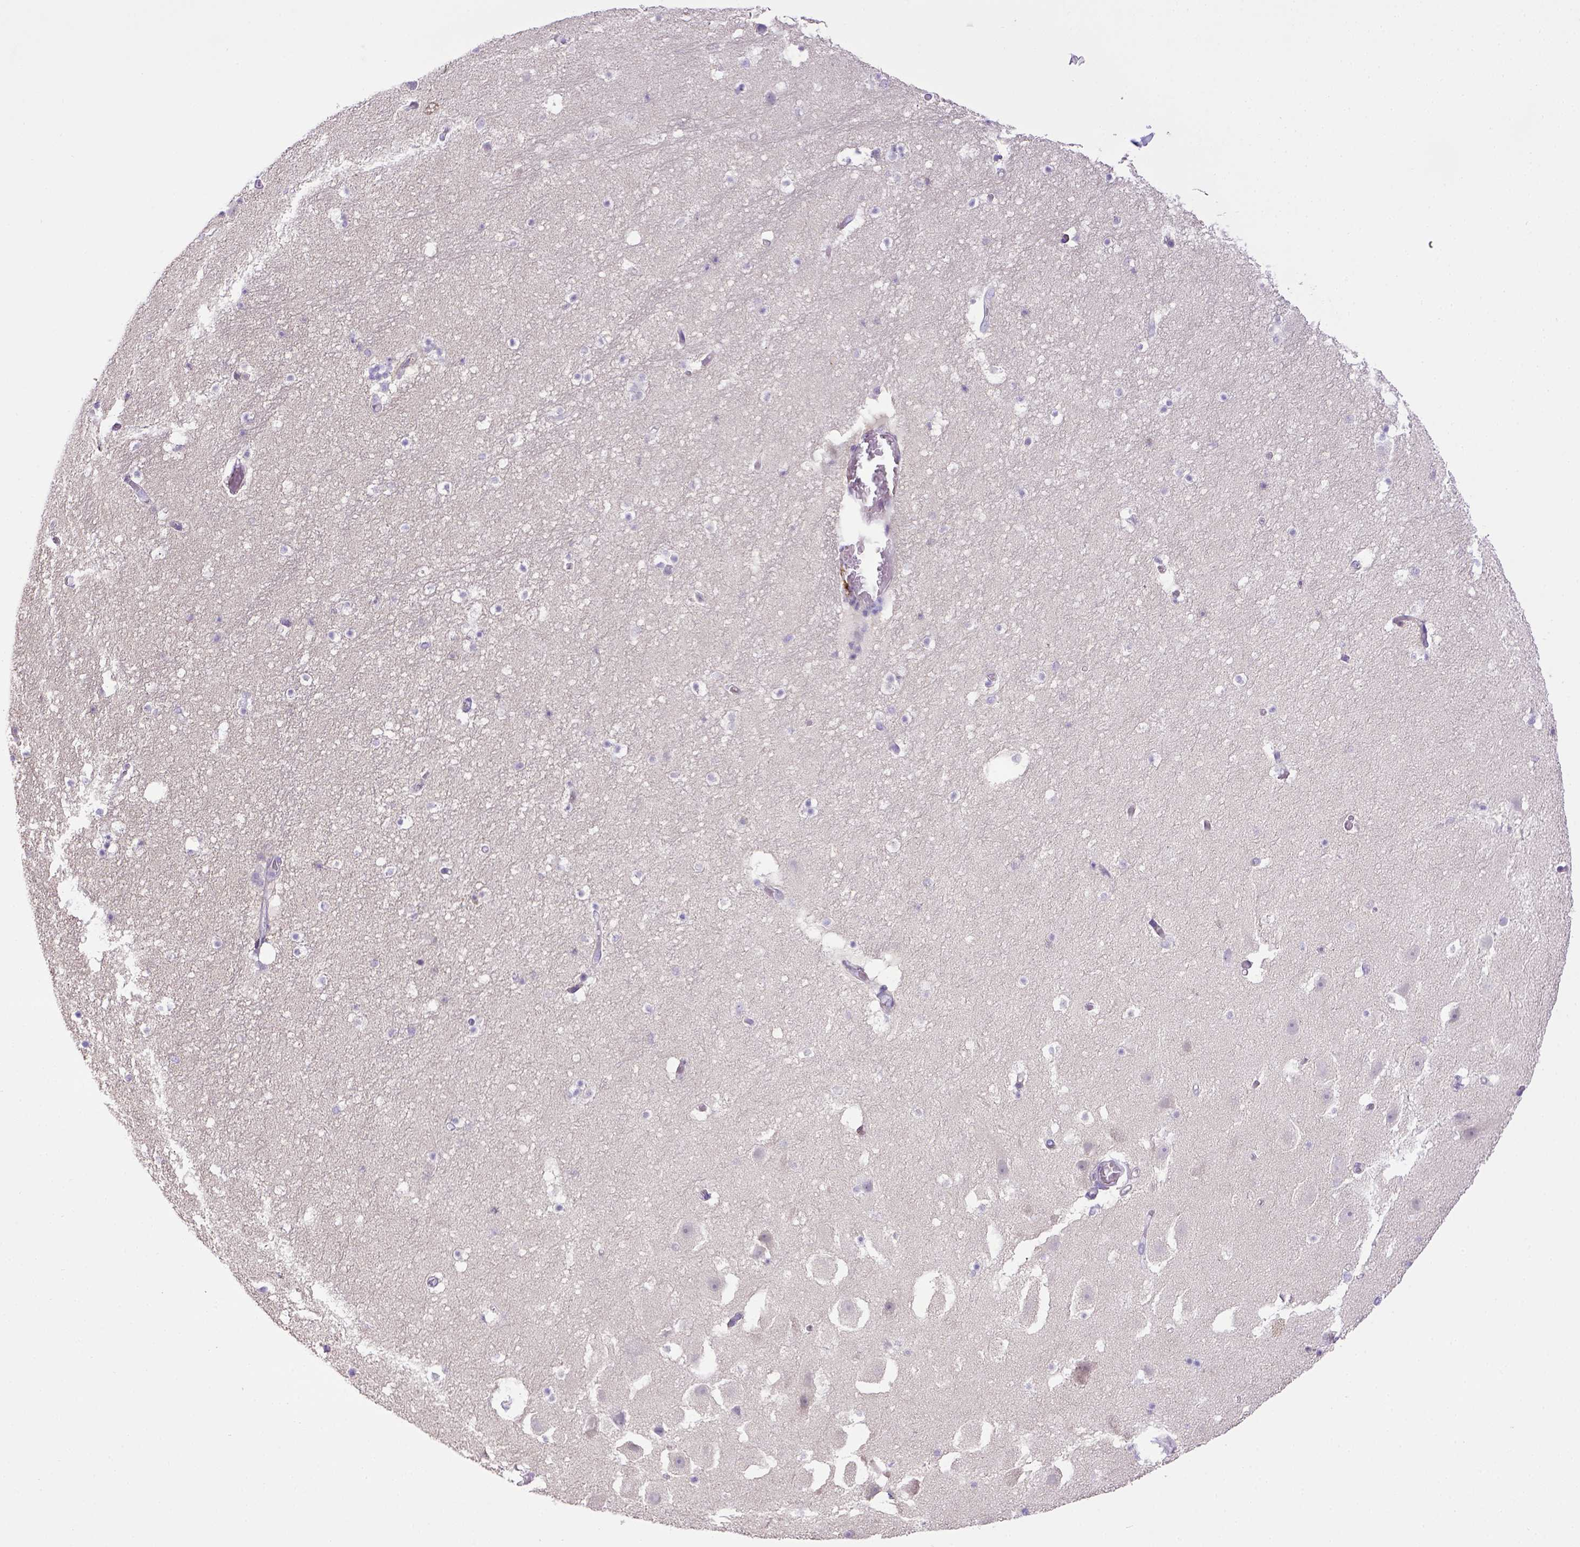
{"staining": {"intensity": "negative", "quantity": "none", "location": "none"}, "tissue": "hippocampus", "cell_type": "Glial cells", "image_type": "normal", "snomed": [{"axis": "morphology", "description": "Normal tissue, NOS"}, {"axis": "topography", "description": "Hippocampus"}], "caption": "A histopathology image of hippocampus stained for a protein exhibits no brown staining in glial cells.", "gene": "CD40", "patient": {"sex": "male", "age": 26}}